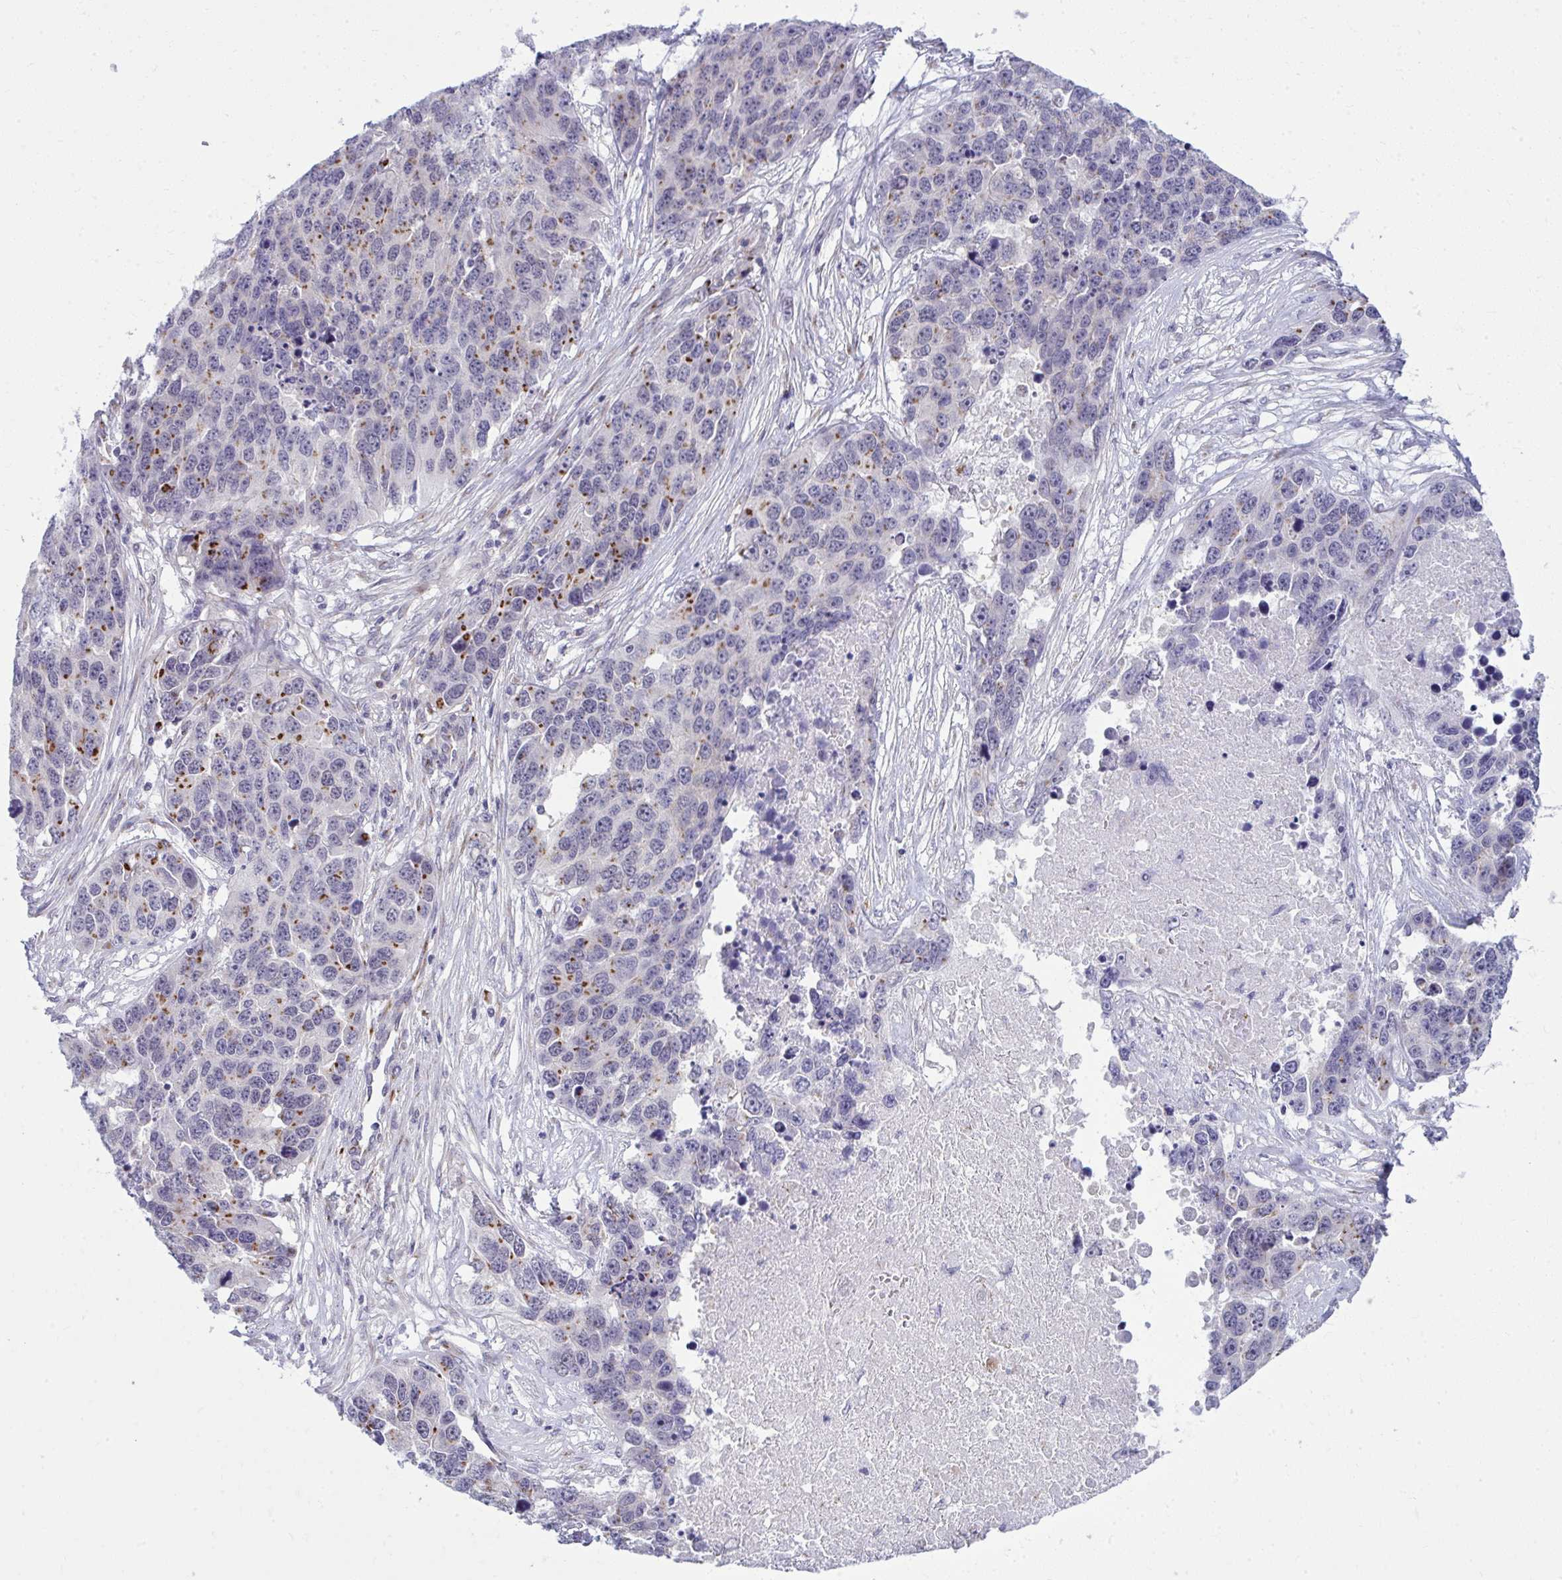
{"staining": {"intensity": "moderate", "quantity": "25%-75%", "location": "cytoplasmic/membranous"}, "tissue": "ovarian cancer", "cell_type": "Tumor cells", "image_type": "cancer", "snomed": [{"axis": "morphology", "description": "Cystadenocarcinoma, serous, NOS"}, {"axis": "topography", "description": "Ovary"}], "caption": "DAB (3,3'-diaminobenzidine) immunohistochemical staining of human ovarian cancer displays moderate cytoplasmic/membranous protein staining in approximately 25%-75% of tumor cells. The staining is performed using DAB (3,3'-diaminobenzidine) brown chromogen to label protein expression. The nuclei are counter-stained blue using hematoxylin.", "gene": "DTX4", "patient": {"sex": "female", "age": 76}}